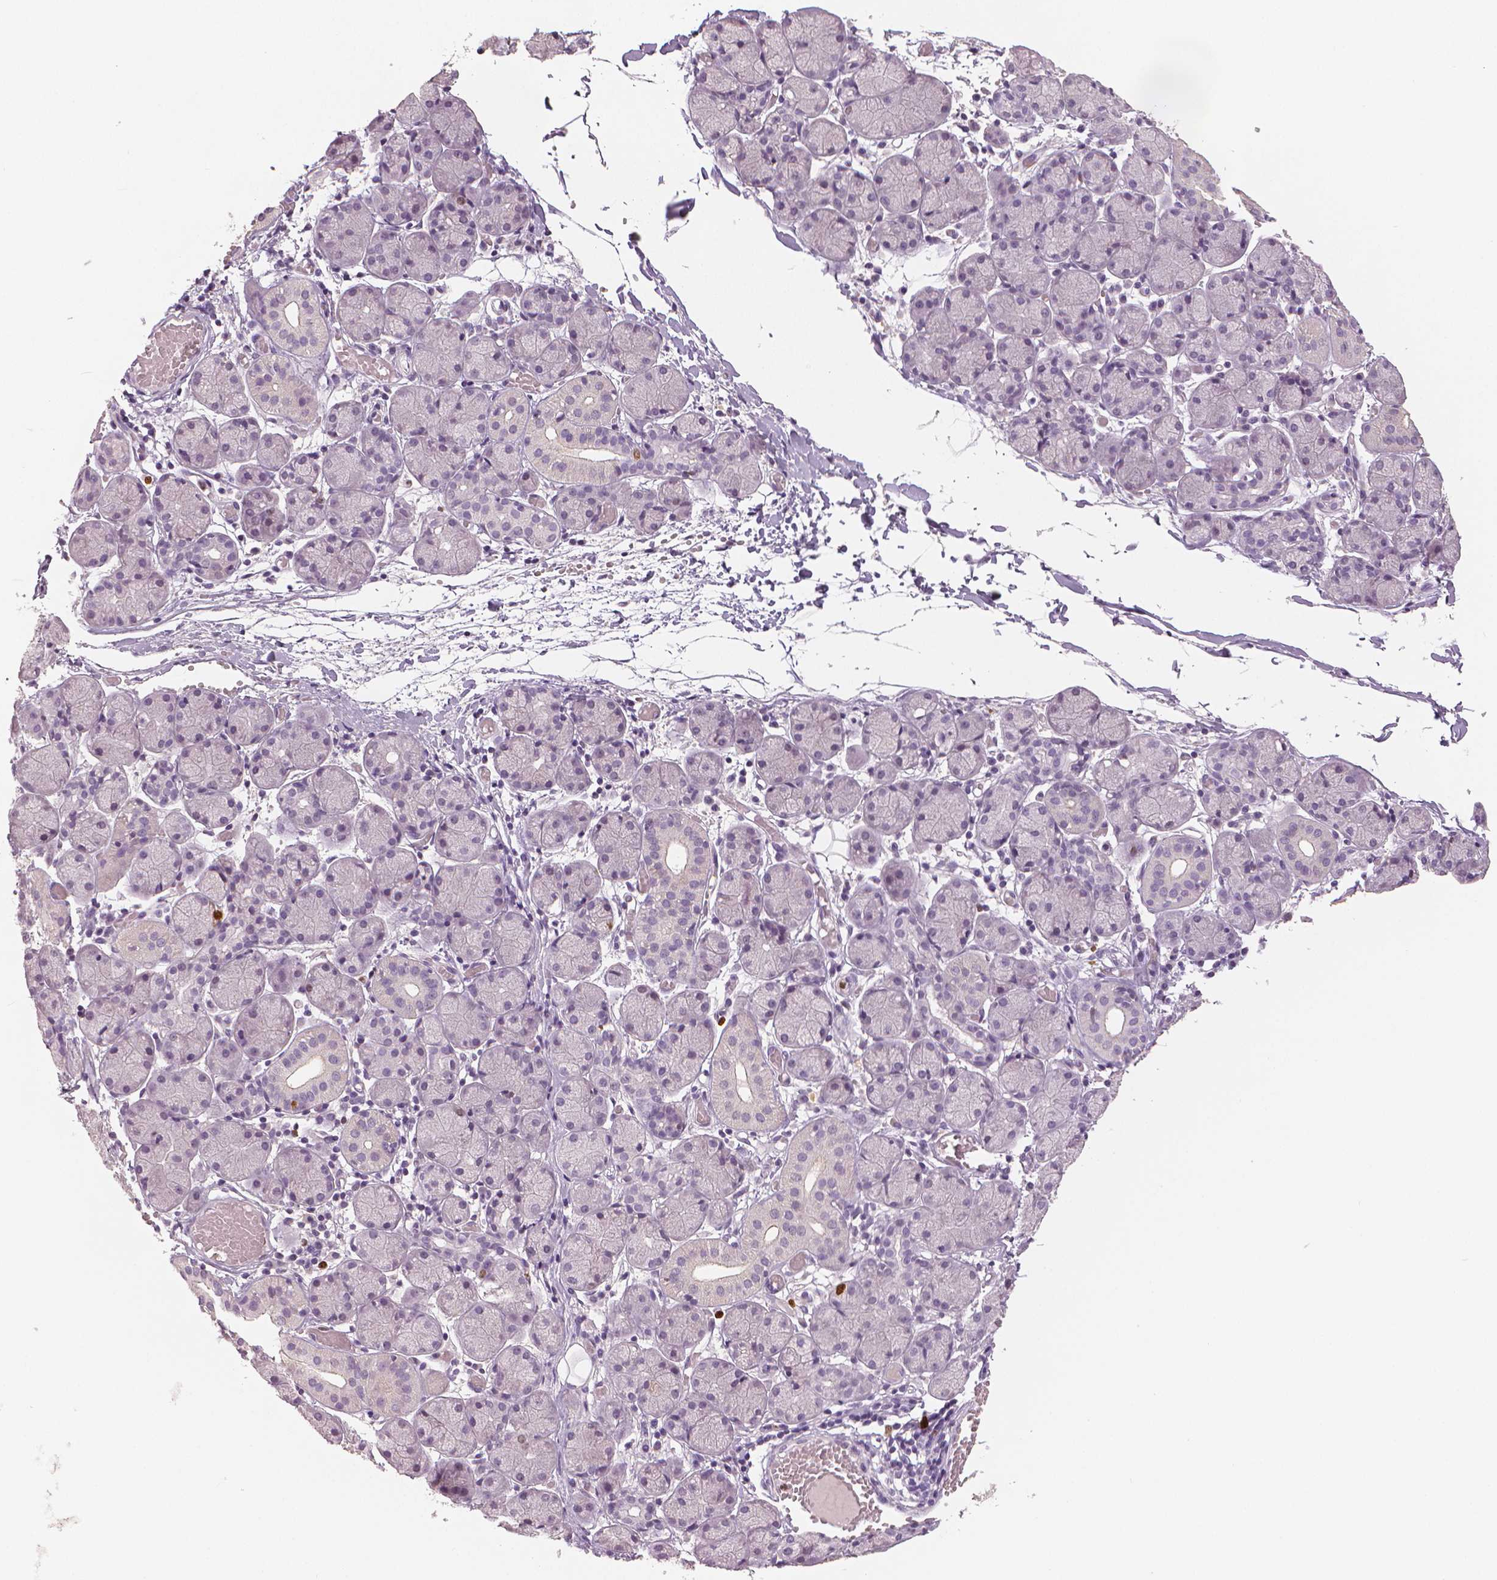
{"staining": {"intensity": "negative", "quantity": "none", "location": "none"}, "tissue": "salivary gland", "cell_type": "Glandular cells", "image_type": "normal", "snomed": [{"axis": "morphology", "description": "Normal tissue, NOS"}, {"axis": "topography", "description": "Salivary gland"}], "caption": "High magnification brightfield microscopy of unremarkable salivary gland stained with DAB (brown) and counterstained with hematoxylin (blue): glandular cells show no significant positivity. Brightfield microscopy of immunohistochemistry stained with DAB (3,3'-diaminobenzidine) (brown) and hematoxylin (blue), captured at high magnification.", "gene": "MKI67", "patient": {"sex": "female", "age": 24}}